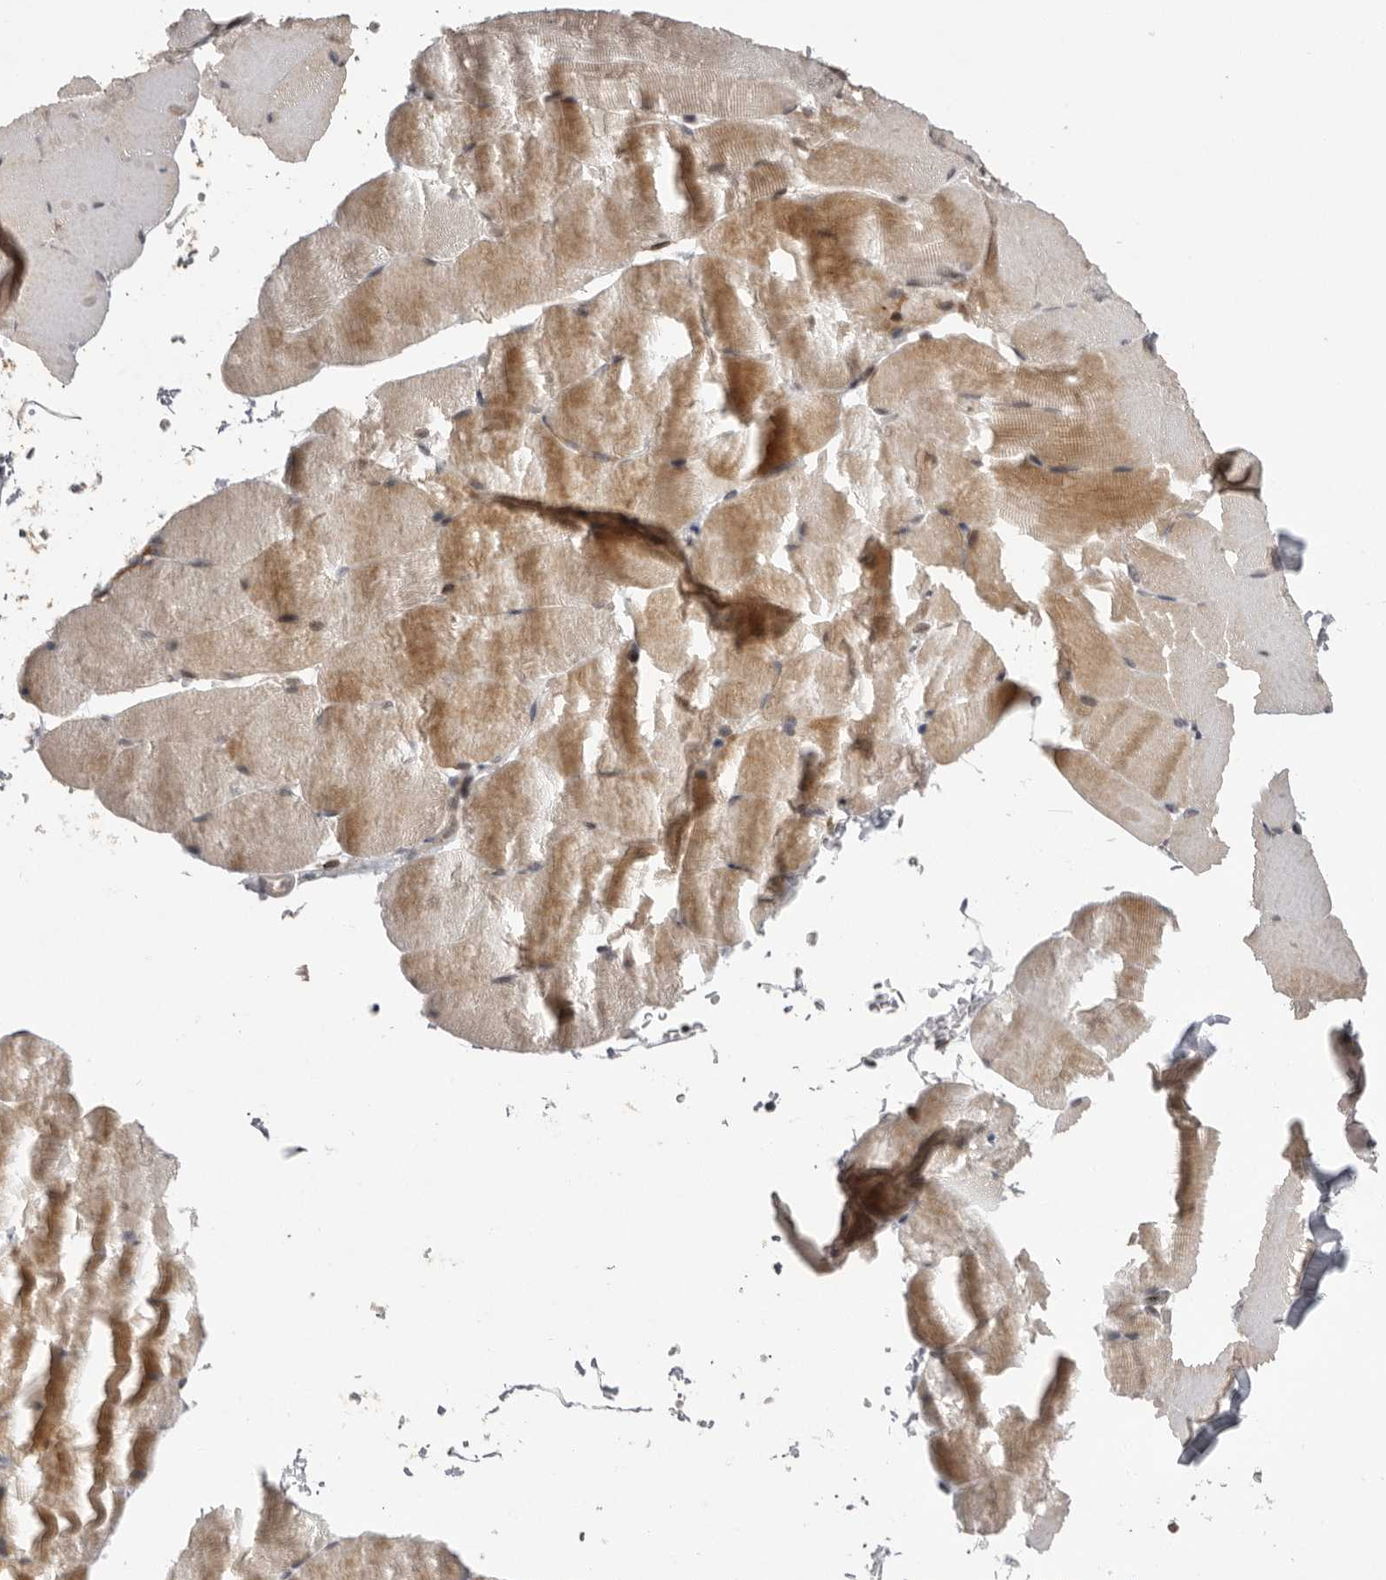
{"staining": {"intensity": "moderate", "quantity": "25%-75%", "location": "cytoplasmic/membranous"}, "tissue": "skeletal muscle", "cell_type": "Myocytes", "image_type": "normal", "snomed": [{"axis": "morphology", "description": "Normal tissue, NOS"}, {"axis": "topography", "description": "Skeletal muscle"}, {"axis": "topography", "description": "Parathyroid gland"}], "caption": "IHC micrograph of normal human skeletal muscle stained for a protein (brown), which exhibits medium levels of moderate cytoplasmic/membranous expression in about 25%-75% of myocytes.", "gene": "AZIN1", "patient": {"sex": "female", "age": 37}}